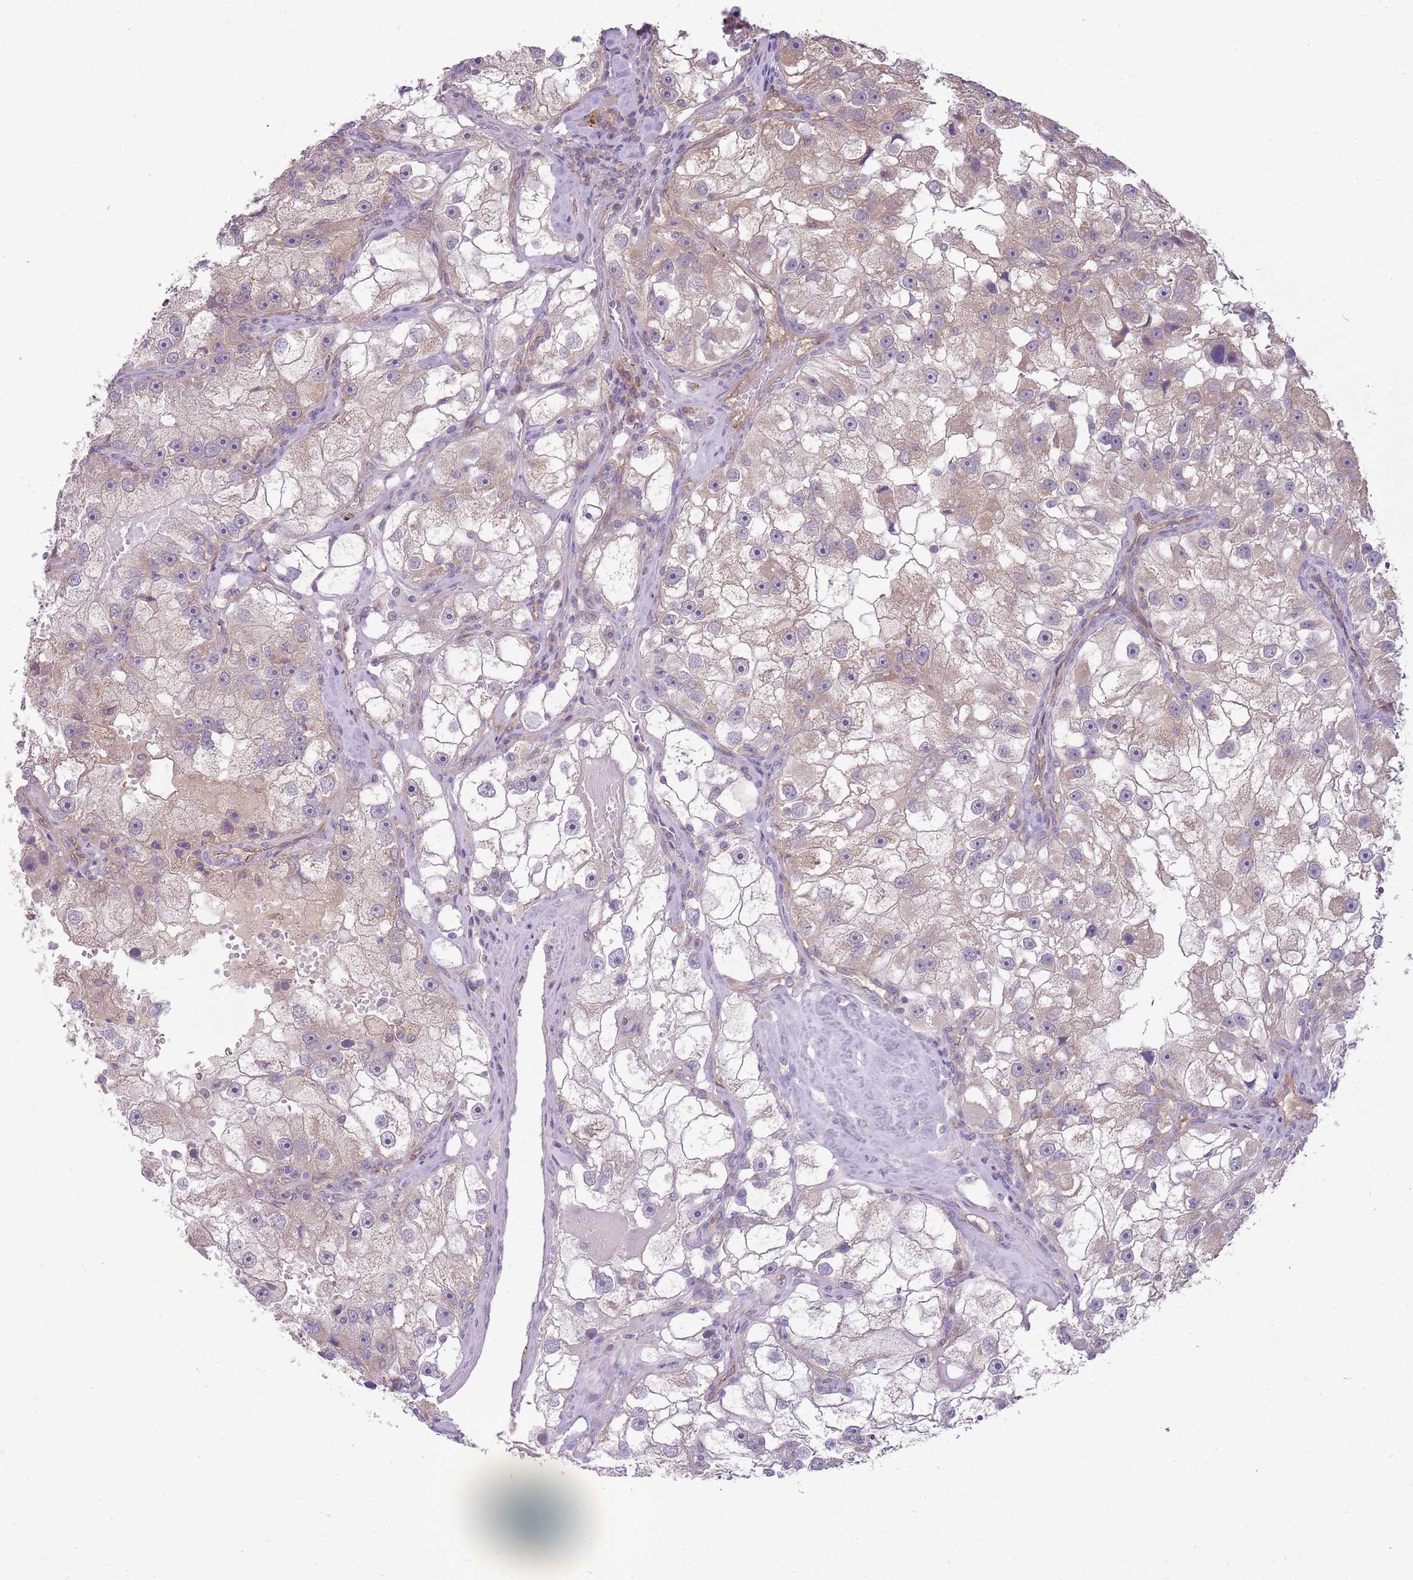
{"staining": {"intensity": "weak", "quantity": "25%-75%", "location": "cytoplasmic/membranous"}, "tissue": "renal cancer", "cell_type": "Tumor cells", "image_type": "cancer", "snomed": [{"axis": "morphology", "description": "Adenocarcinoma, NOS"}, {"axis": "topography", "description": "Kidney"}], "caption": "This is a histology image of immunohistochemistry (IHC) staining of renal adenocarcinoma, which shows weak staining in the cytoplasmic/membranous of tumor cells.", "gene": "SKOR2", "patient": {"sex": "male", "age": 63}}